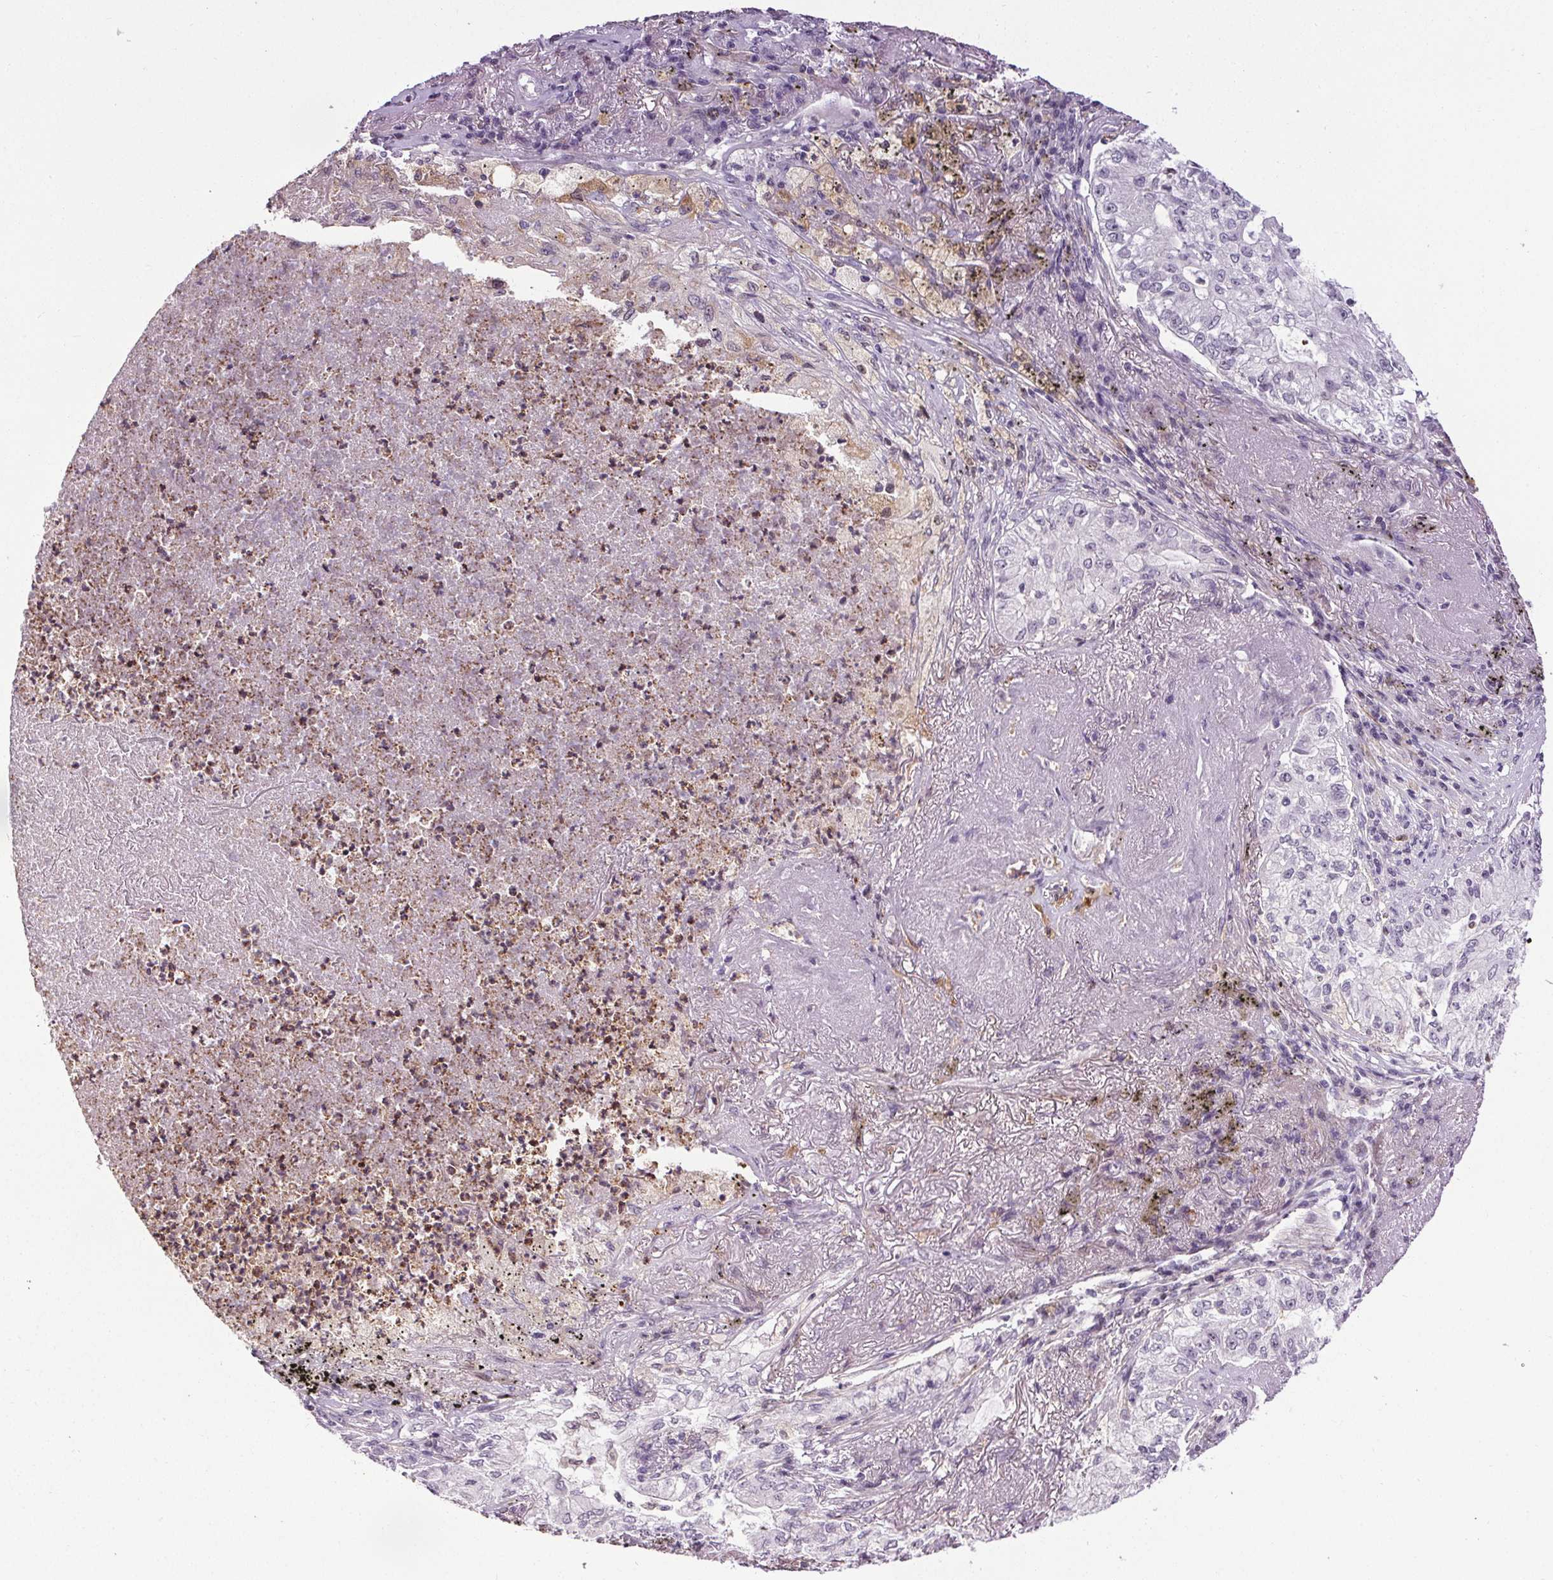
{"staining": {"intensity": "negative", "quantity": "none", "location": "none"}, "tissue": "lung cancer", "cell_type": "Tumor cells", "image_type": "cancer", "snomed": [{"axis": "morphology", "description": "Adenocarcinoma, NOS"}, {"axis": "topography", "description": "Lung"}], "caption": "Immunohistochemical staining of lung cancer (adenocarcinoma) displays no significant positivity in tumor cells. The staining is performed using DAB brown chromogen with nuclei counter-stained in using hematoxylin.", "gene": "TMEM240", "patient": {"sex": "female", "age": 73}}